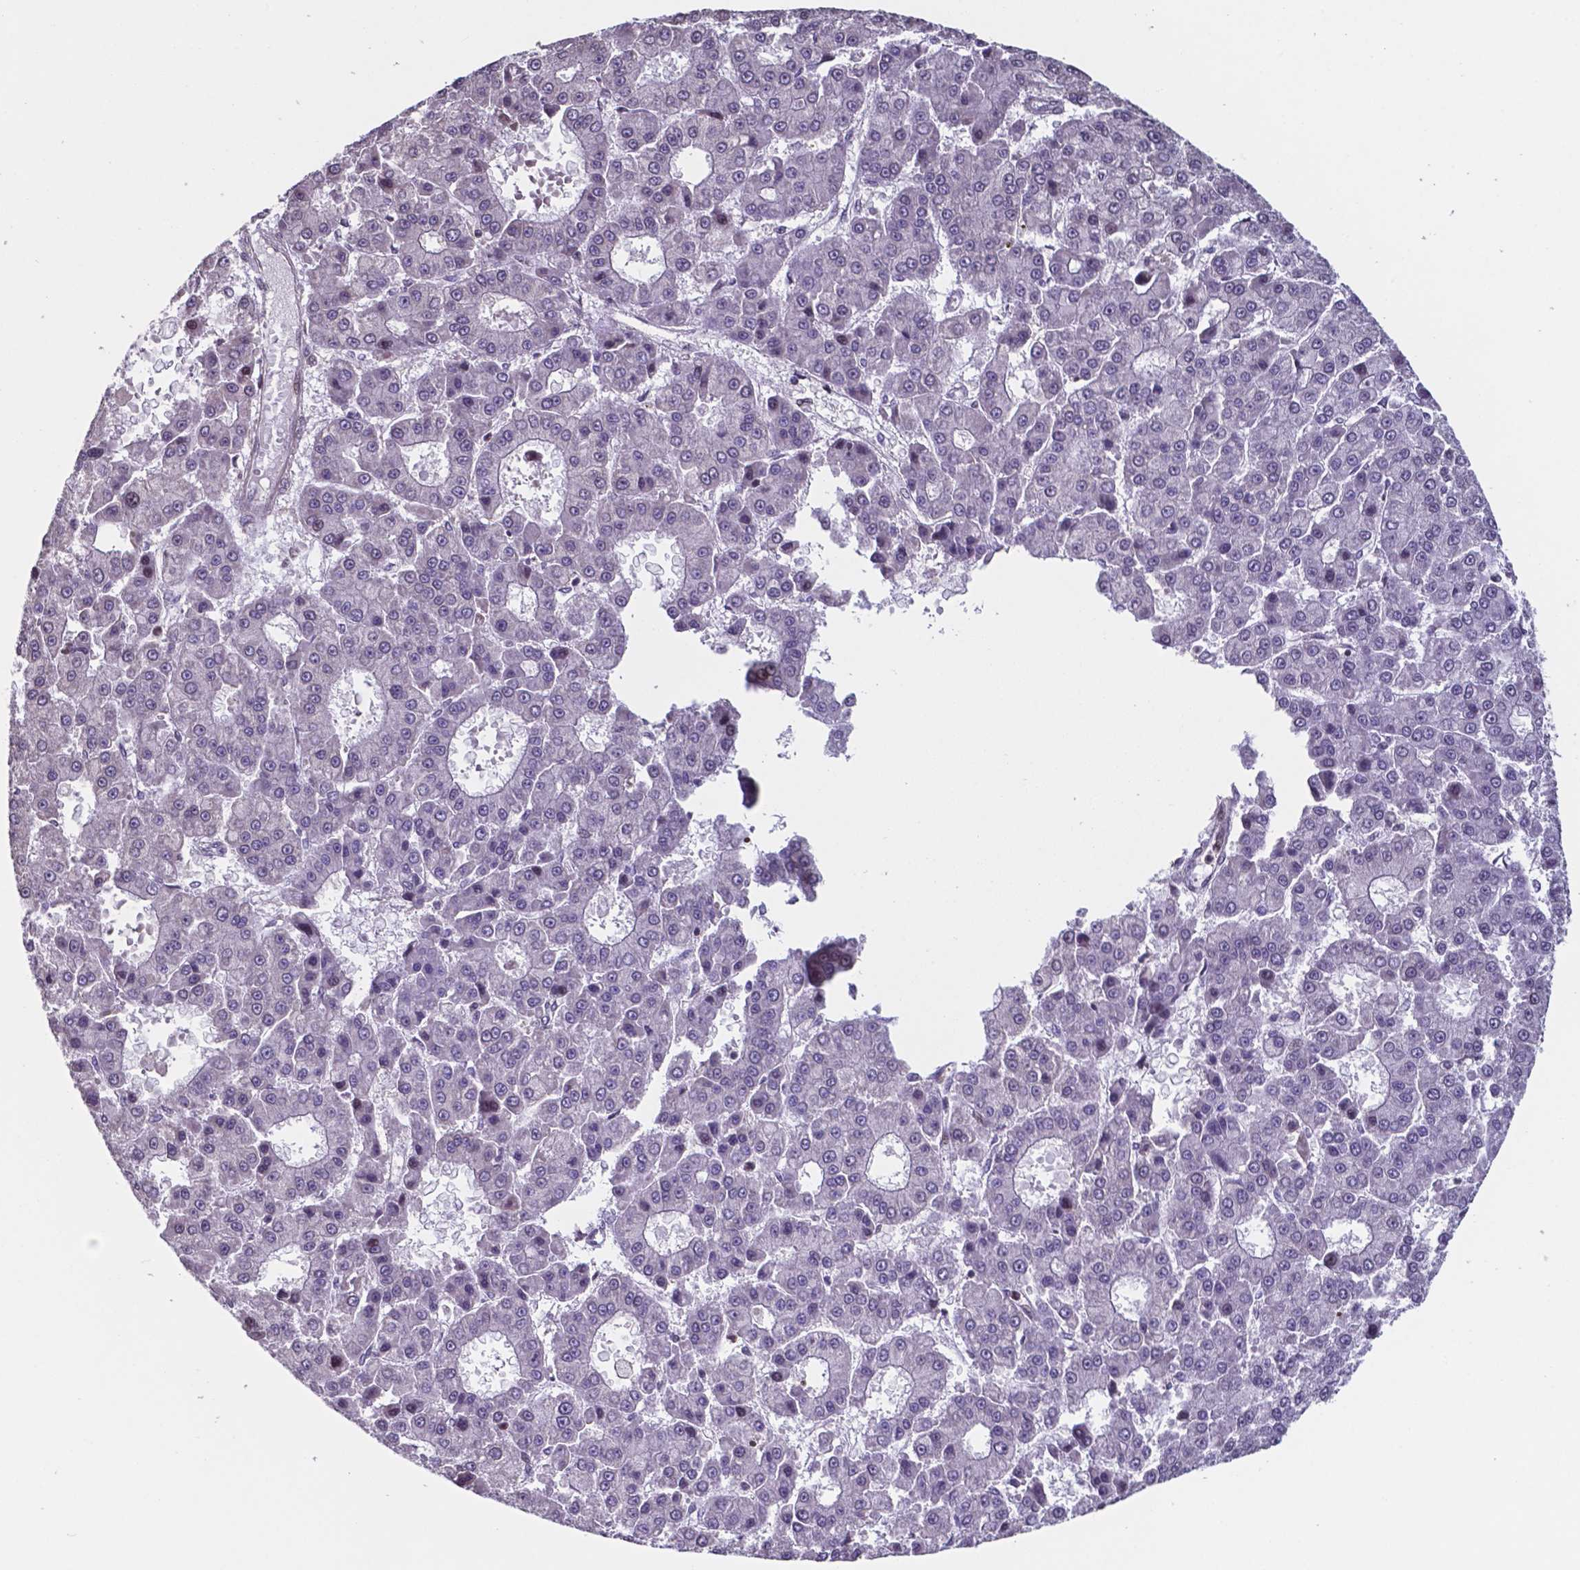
{"staining": {"intensity": "negative", "quantity": "none", "location": "none"}, "tissue": "liver cancer", "cell_type": "Tumor cells", "image_type": "cancer", "snomed": [{"axis": "morphology", "description": "Carcinoma, Hepatocellular, NOS"}, {"axis": "topography", "description": "Liver"}], "caption": "Micrograph shows no significant protein positivity in tumor cells of hepatocellular carcinoma (liver).", "gene": "MLC1", "patient": {"sex": "male", "age": 70}}